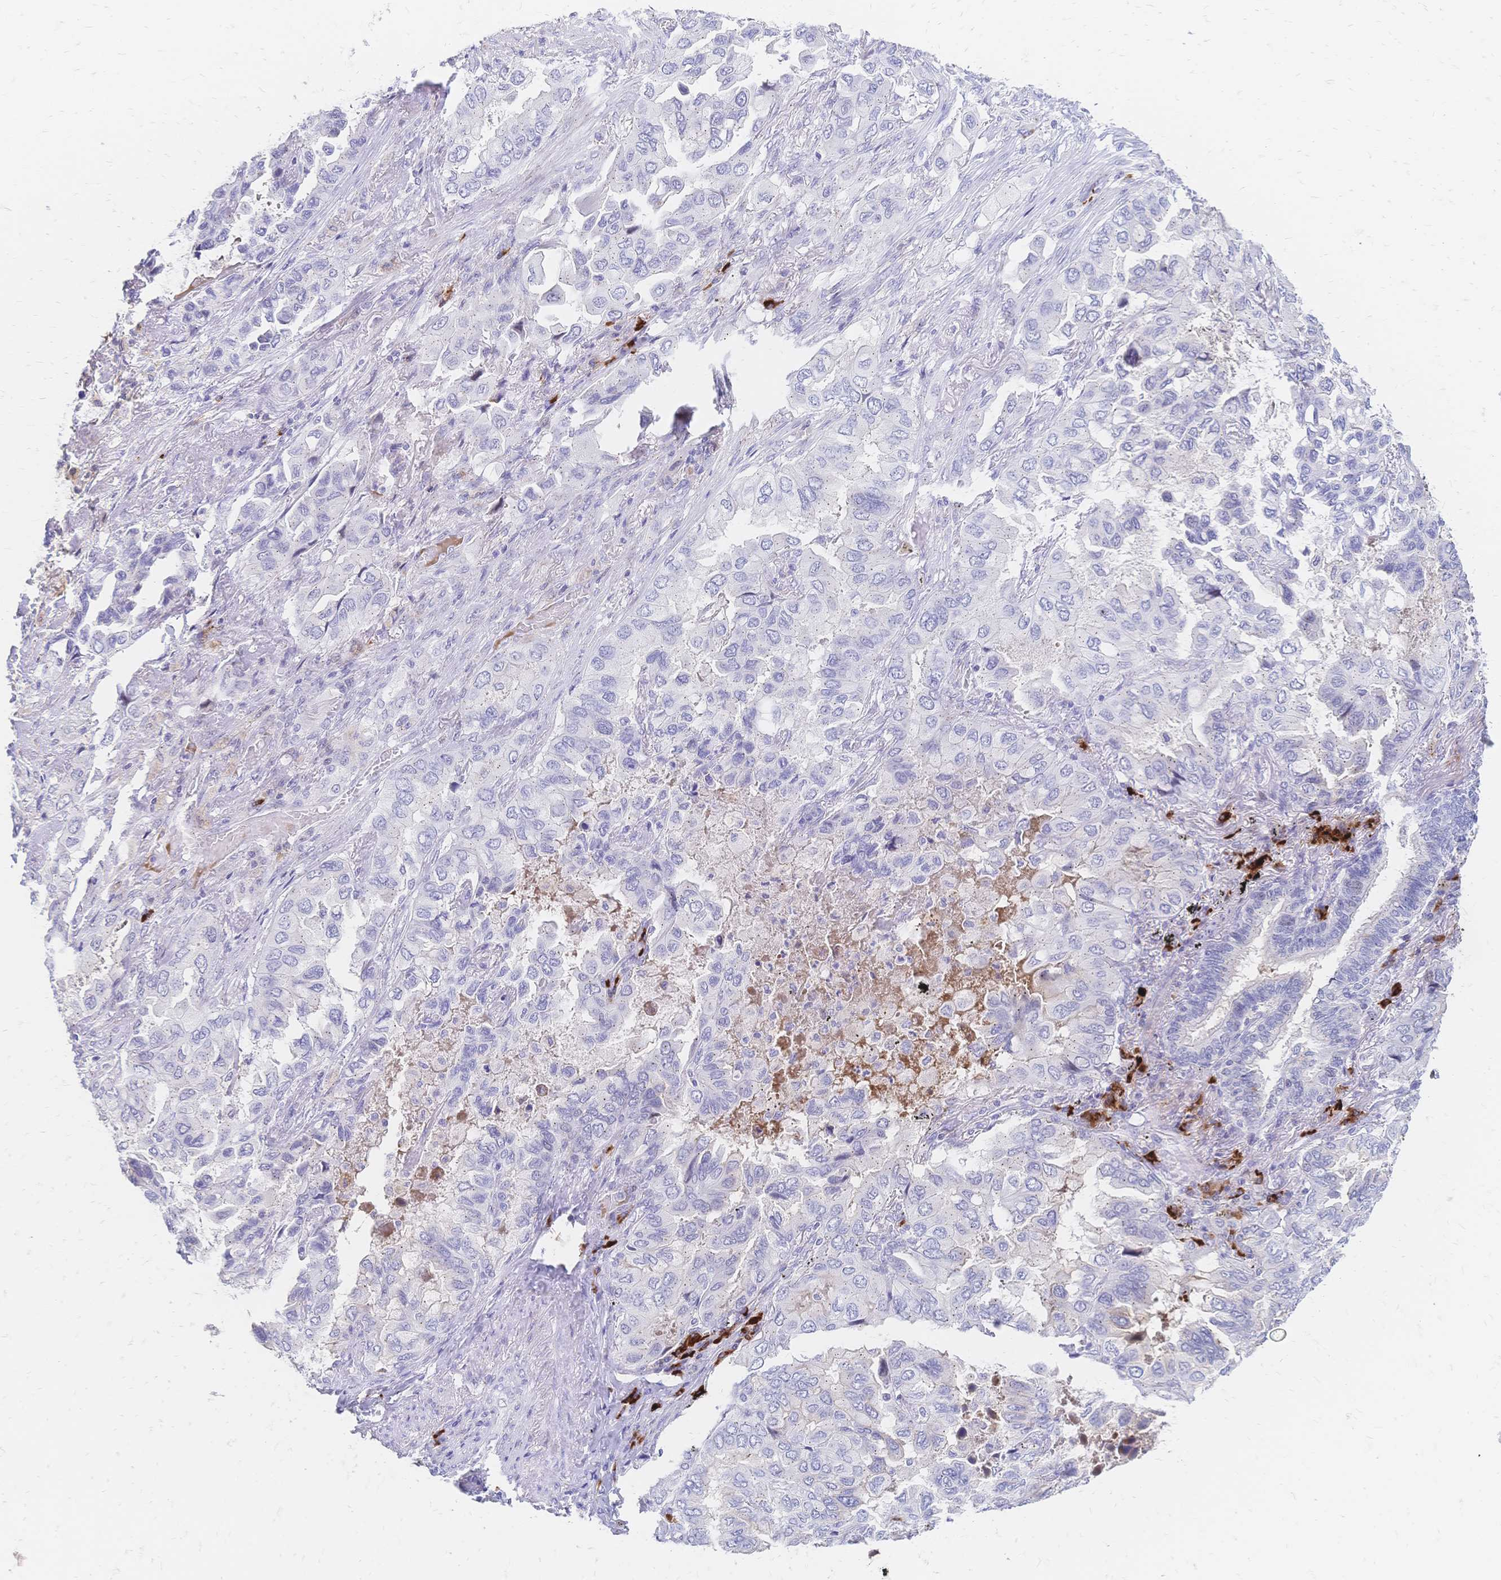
{"staining": {"intensity": "negative", "quantity": "none", "location": "none"}, "tissue": "lung cancer", "cell_type": "Tumor cells", "image_type": "cancer", "snomed": [{"axis": "morphology", "description": "Aneuploidy"}, {"axis": "morphology", "description": "Adenocarcinoma, NOS"}, {"axis": "morphology", "description": "Adenocarcinoma, metastatic, NOS"}, {"axis": "topography", "description": "Lymph node"}, {"axis": "topography", "description": "Lung"}], "caption": "Lung adenocarcinoma was stained to show a protein in brown. There is no significant positivity in tumor cells.", "gene": "PSORS1C2", "patient": {"sex": "female", "age": 48}}